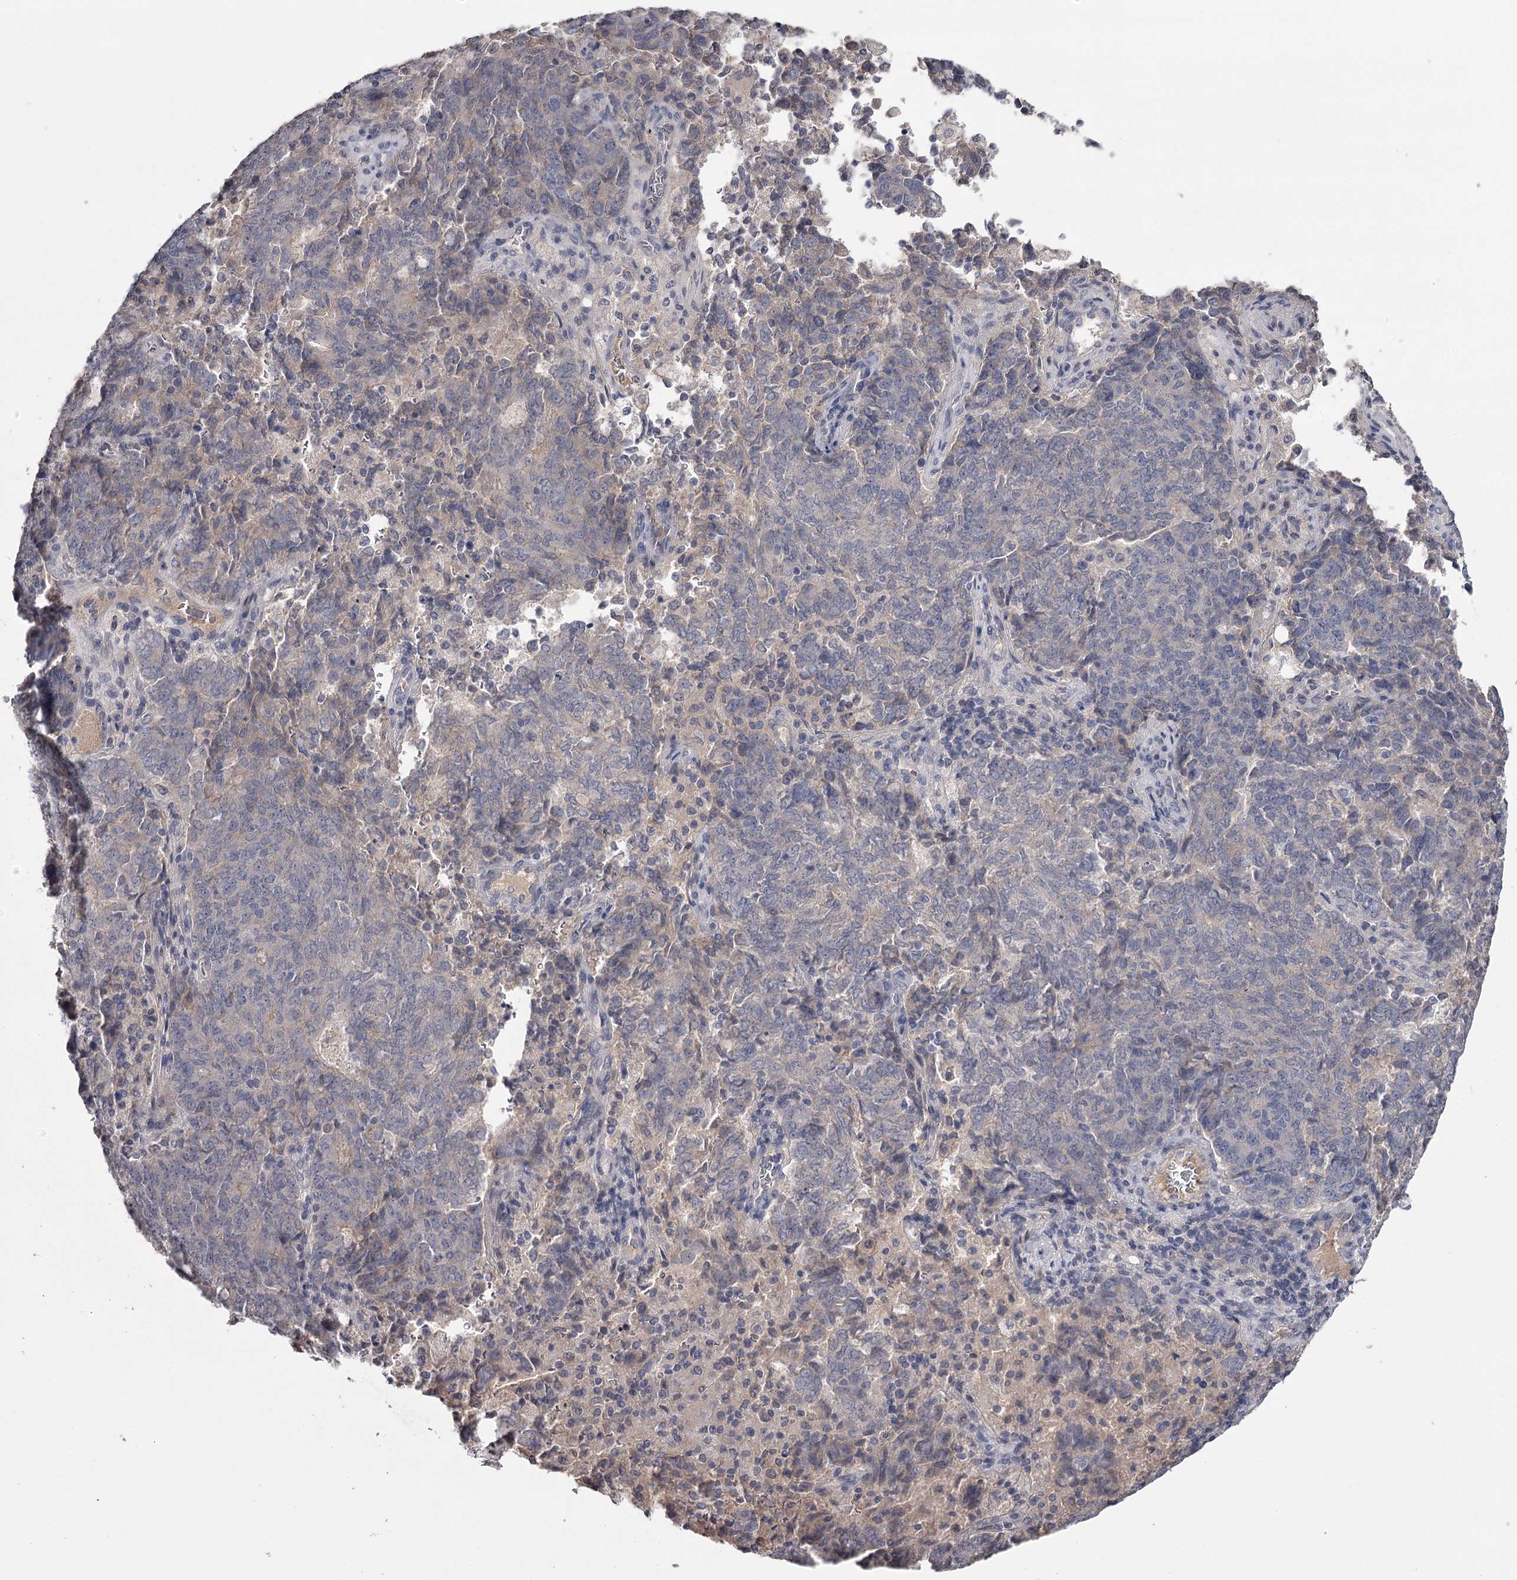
{"staining": {"intensity": "negative", "quantity": "none", "location": "none"}, "tissue": "endometrial cancer", "cell_type": "Tumor cells", "image_type": "cancer", "snomed": [{"axis": "morphology", "description": "Adenocarcinoma, NOS"}, {"axis": "topography", "description": "Endometrium"}], "caption": "The immunohistochemistry micrograph has no significant positivity in tumor cells of endometrial cancer (adenocarcinoma) tissue.", "gene": "FDXACB1", "patient": {"sex": "female", "age": 80}}